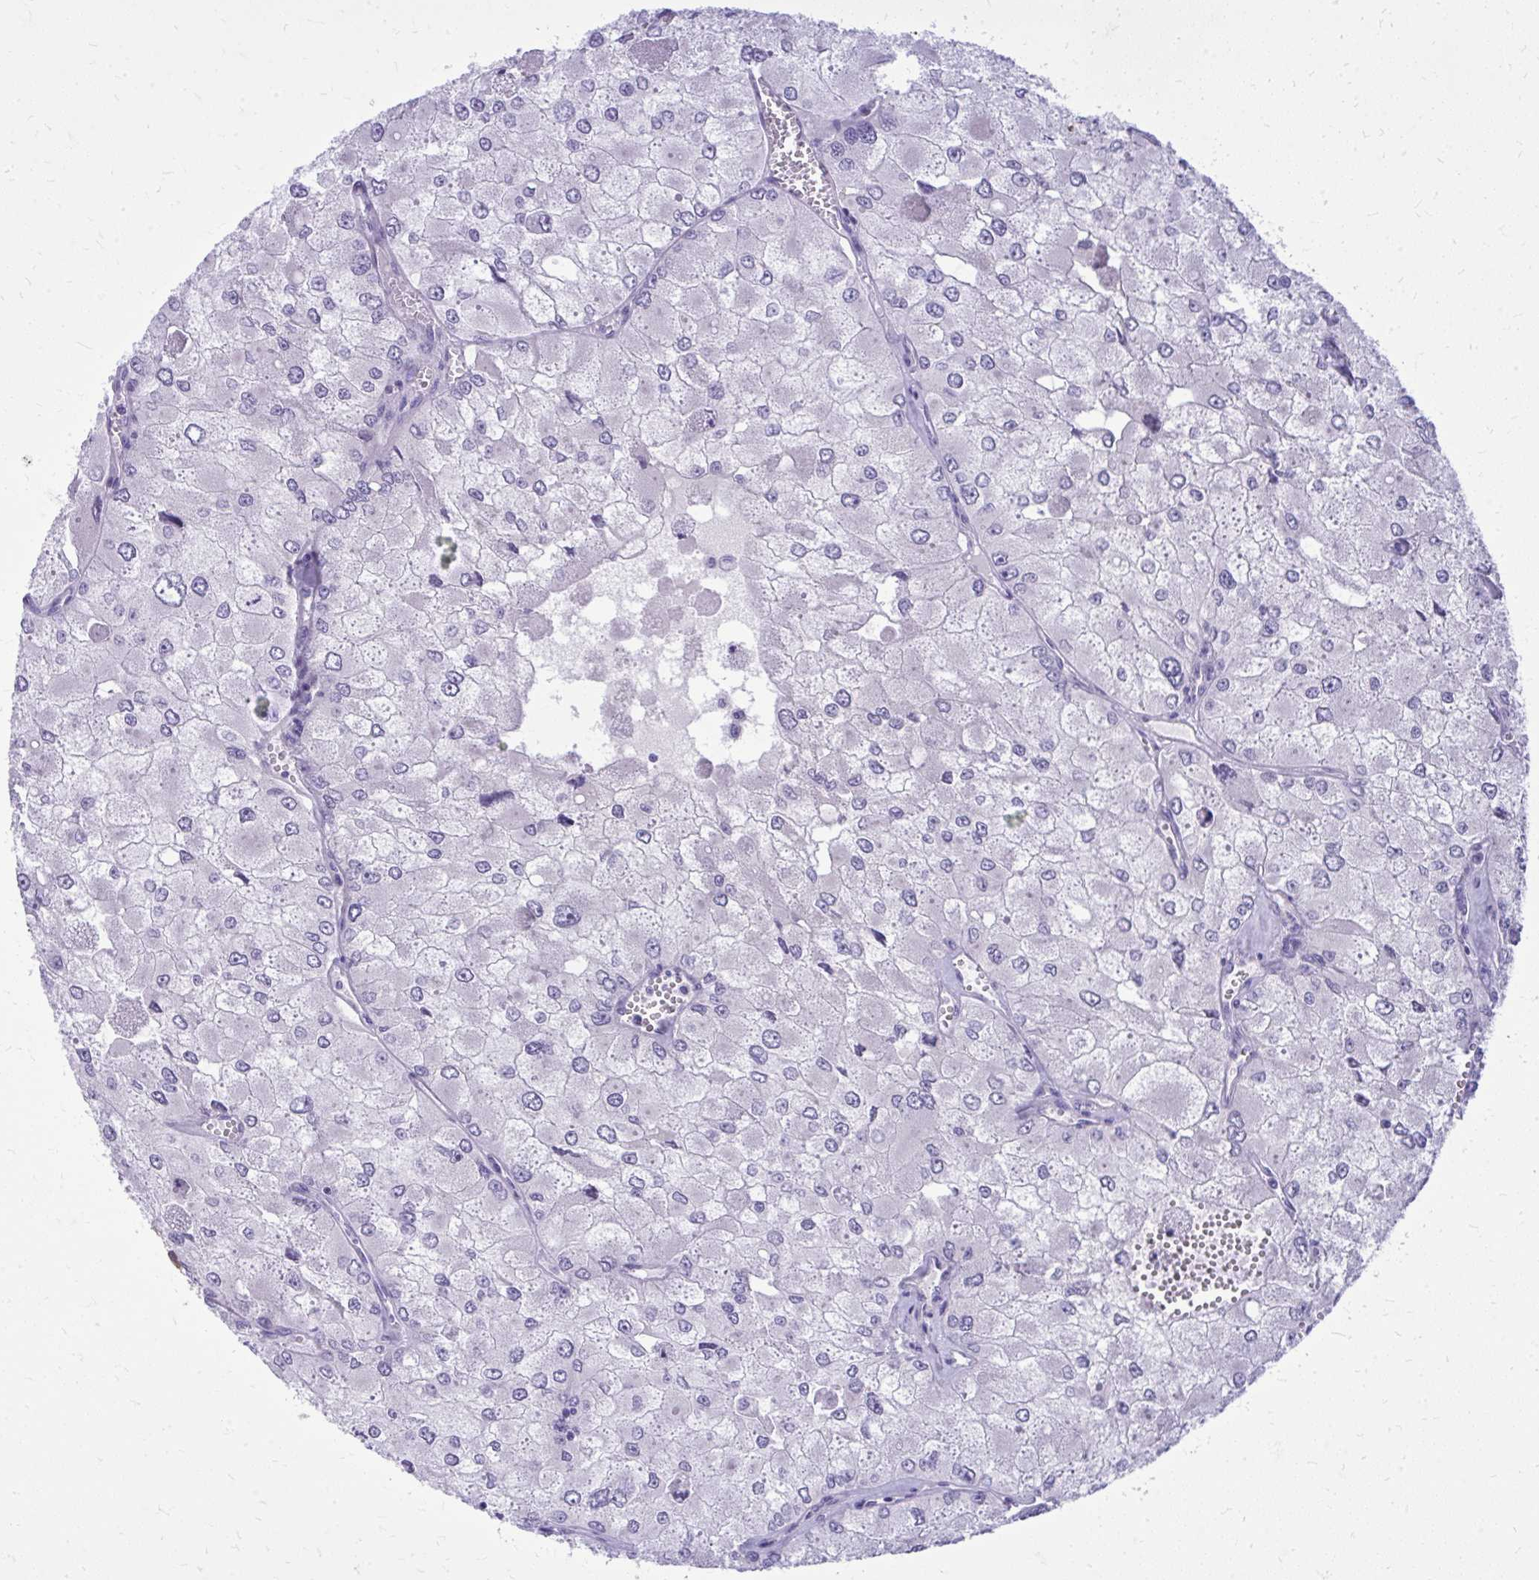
{"staining": {"intensity": "negative", "quantity": "none", "location": "none"}, "tissue": "renal cancer", "cell_type": "Tumor cells", "image_type": "cancer", "snomed": [{"axis": "morphology", "description": "Adenocarcinoma, NOS"}, {"axis": "topography", "description": "Kidney"}], "caption": "IHC image of neoplastic tissue: human adenocarcinoma (renal) stained with DAB (3,3'-diaminobenzidine) reveals no significant protein expression in tumor cells.", "gene": "NNMT", "patient": {"sex": "female", "age": 70}}